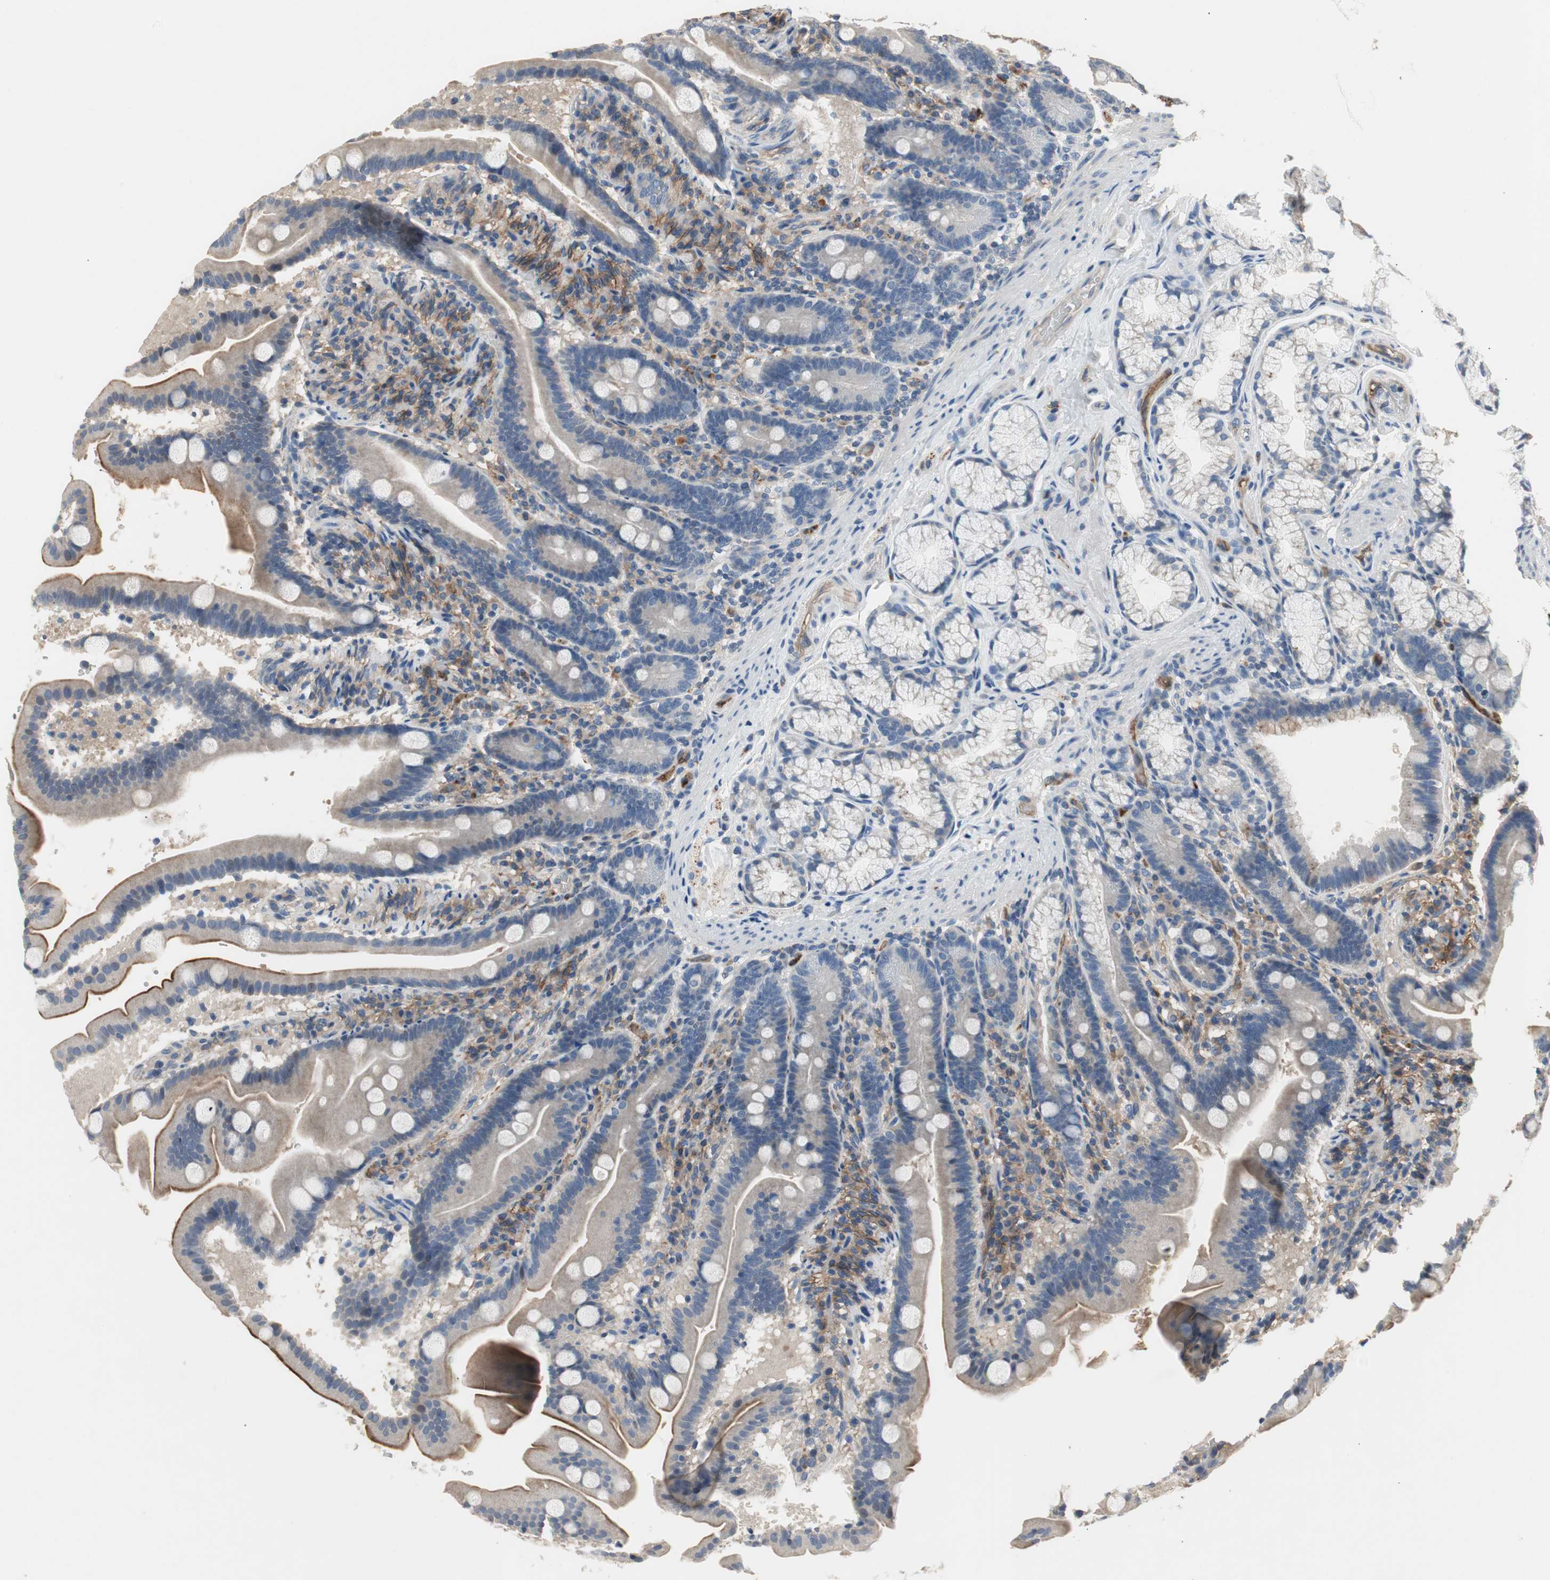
{"staining": {"intensity": "moderate", "quantity": "<25%", "location": "cytoplasmic/membranous"}, "tissue": "duodenum", "cell_type": "Glandular cells", "image_type": "normal", "snomed": [{"axis": "morphology", "description": "Normal tissue, NOS"}, {"axis": "topography", "description": "Duodenum"}], "caption": "Moderate cytoplasmic/membranous protein positivity is seen in about <25% of glandular cells in duodenum. (Brightfield microscopy of DAB IHC at high magnification).", "gene": "ALPL", "patient": {"sex": "male", "age": 54}}